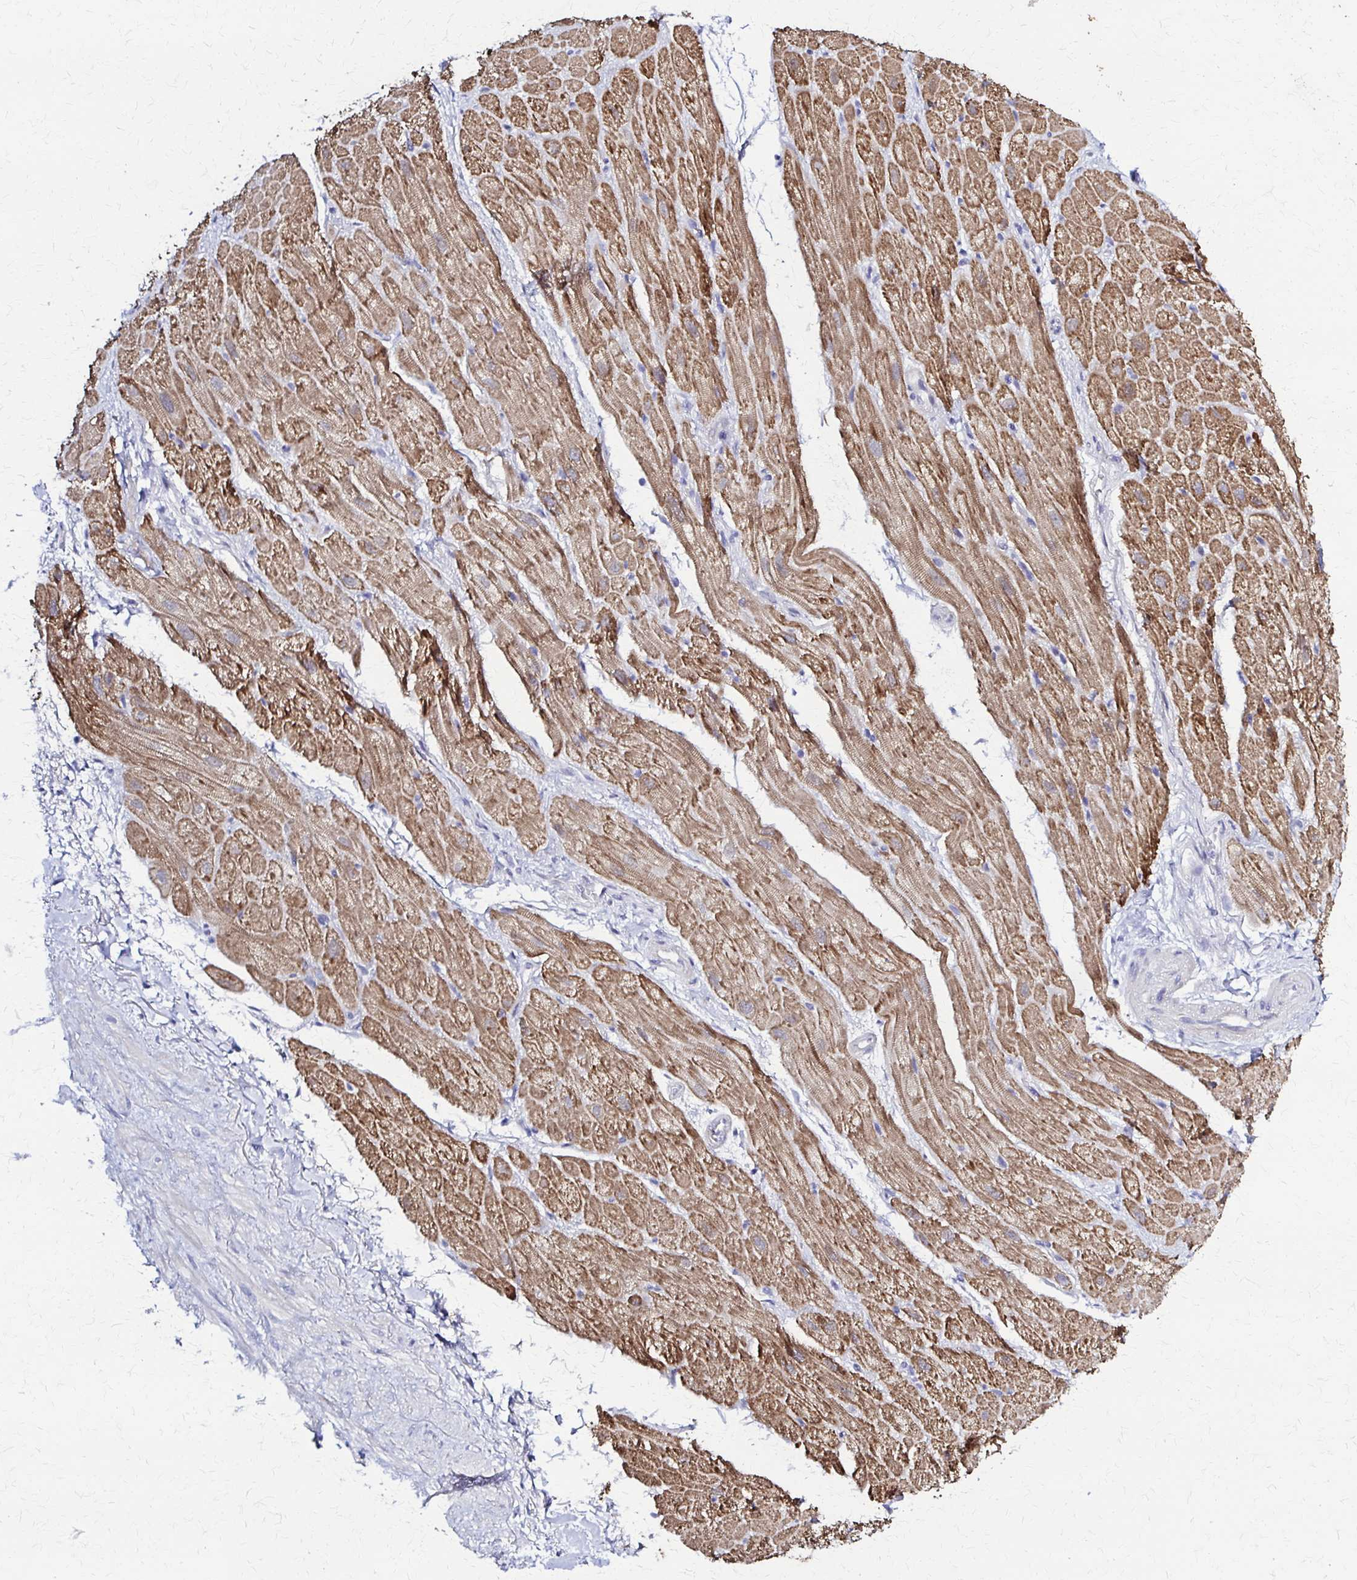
{"staining": {"intensity": "moderate", "quantity": ">75%", "location": "cytoplasmic/membranous"}, "tissue": "heart muscle", "cell_type": "Cardiomyocytes", "image_type": "normal", "snomed": [{"axis": "morphology", "description": "Normal tissue, NOS"}, {"axis": "topography", "description": "Heart"}], "caption": "Immunohistochemical staining of benign heart muscle exhibits medium levels of moderate cytoplasmic/membranous staining in approximately >75% of cardiomyocytes.", "gene": "RHOBTB2", "patient": {"sex": "male", "age": 62}}